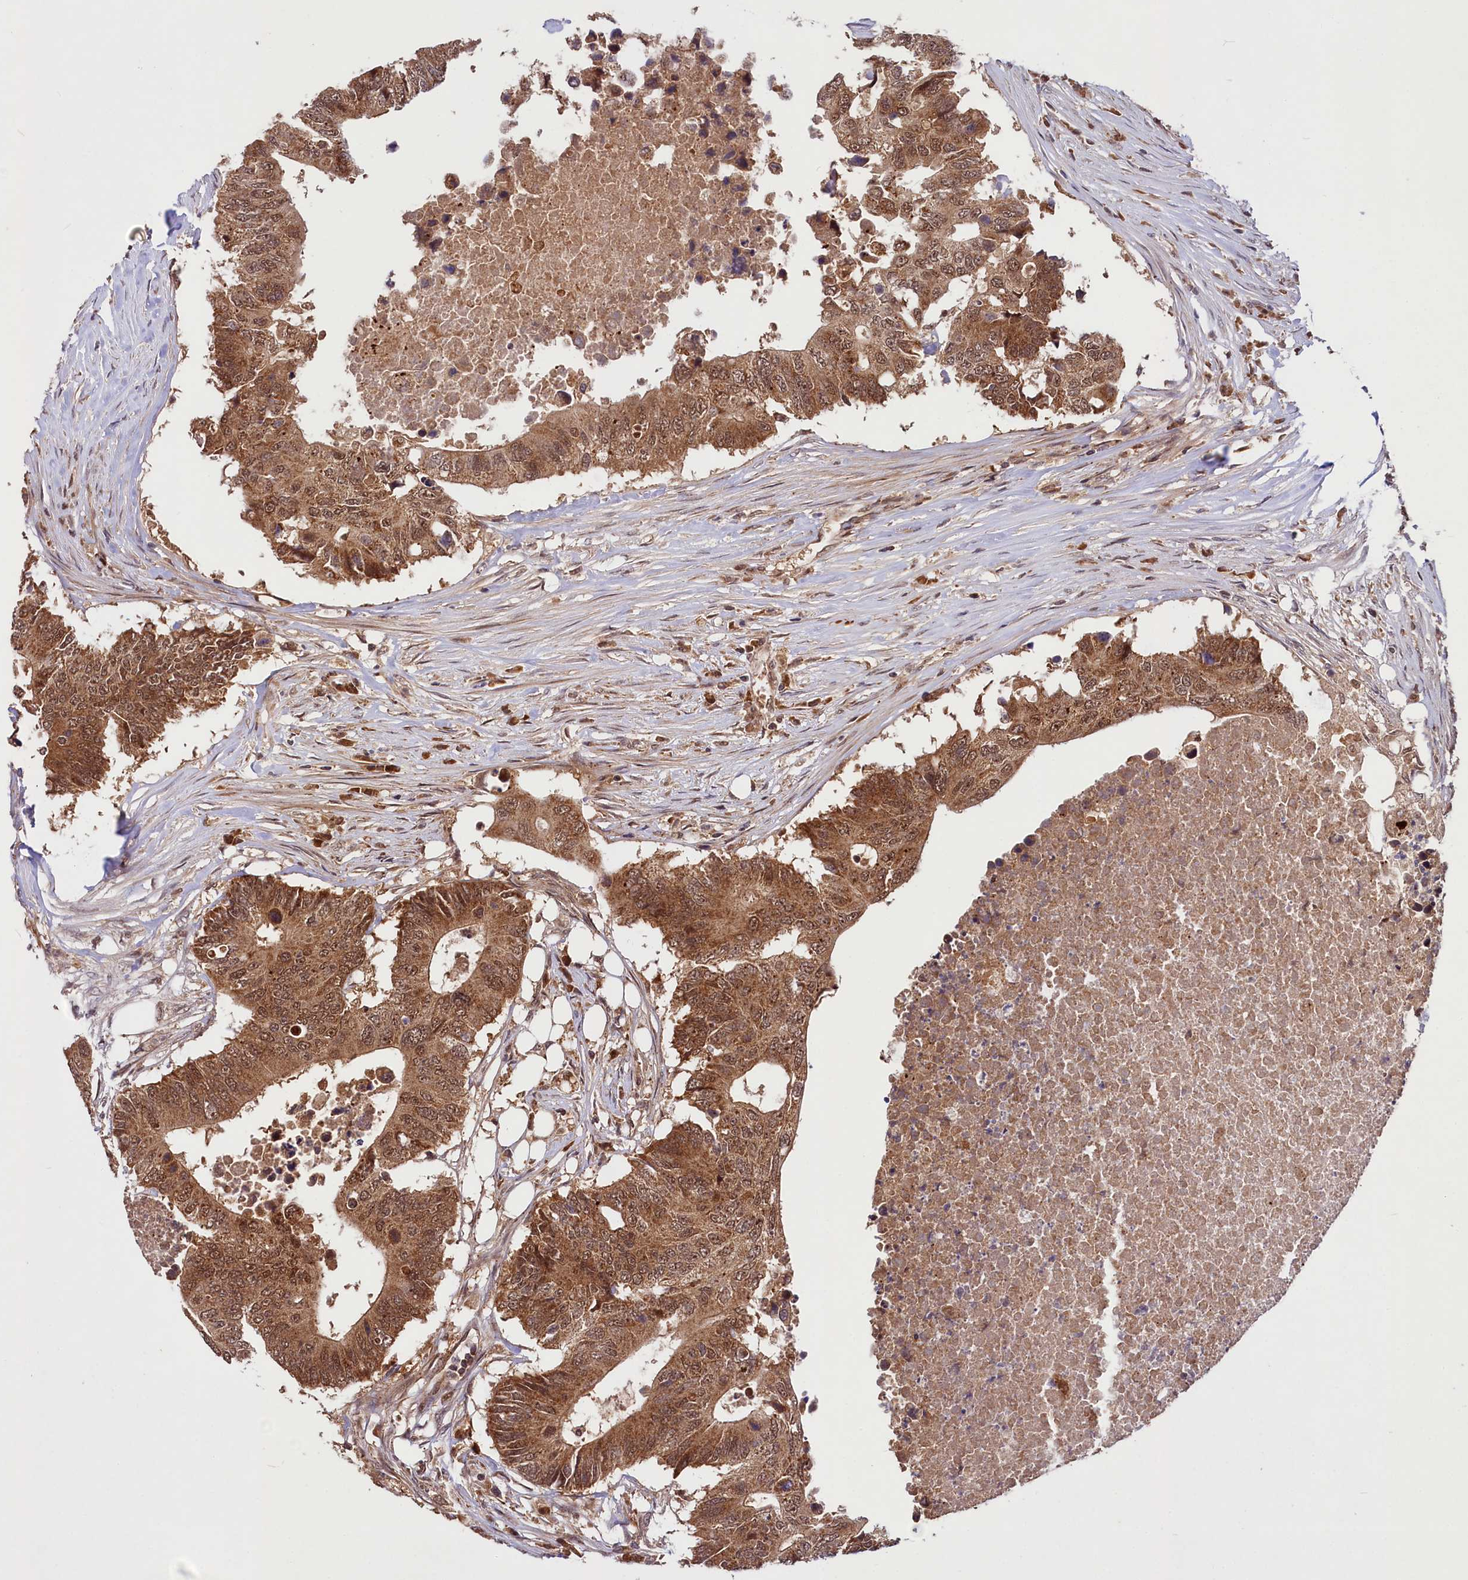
{"staining": {"intensity": "strong", "quantity": ">75%", "location": "cytoplasmic/membranous,nuclear"}, "tissue": "colorectal cancer", "cell_type": "Tumor cells", "image_type": "cancer", "snomed": [{"axis": "morphology", "description": "Adenocarcinoma, NOS"}, {"axis": "topography", "description": "Colon"}], "caption": "Approximately >75% of tumor cells in human colorectal cancer (adenocarcinoma) demonstrate strong cytoplasmic/membranous and nuclear protein positivity as visualized by brown immunohistochemical staining.", "gene": "UBE3A", "patient": {"sex": "male", "age": 71}}